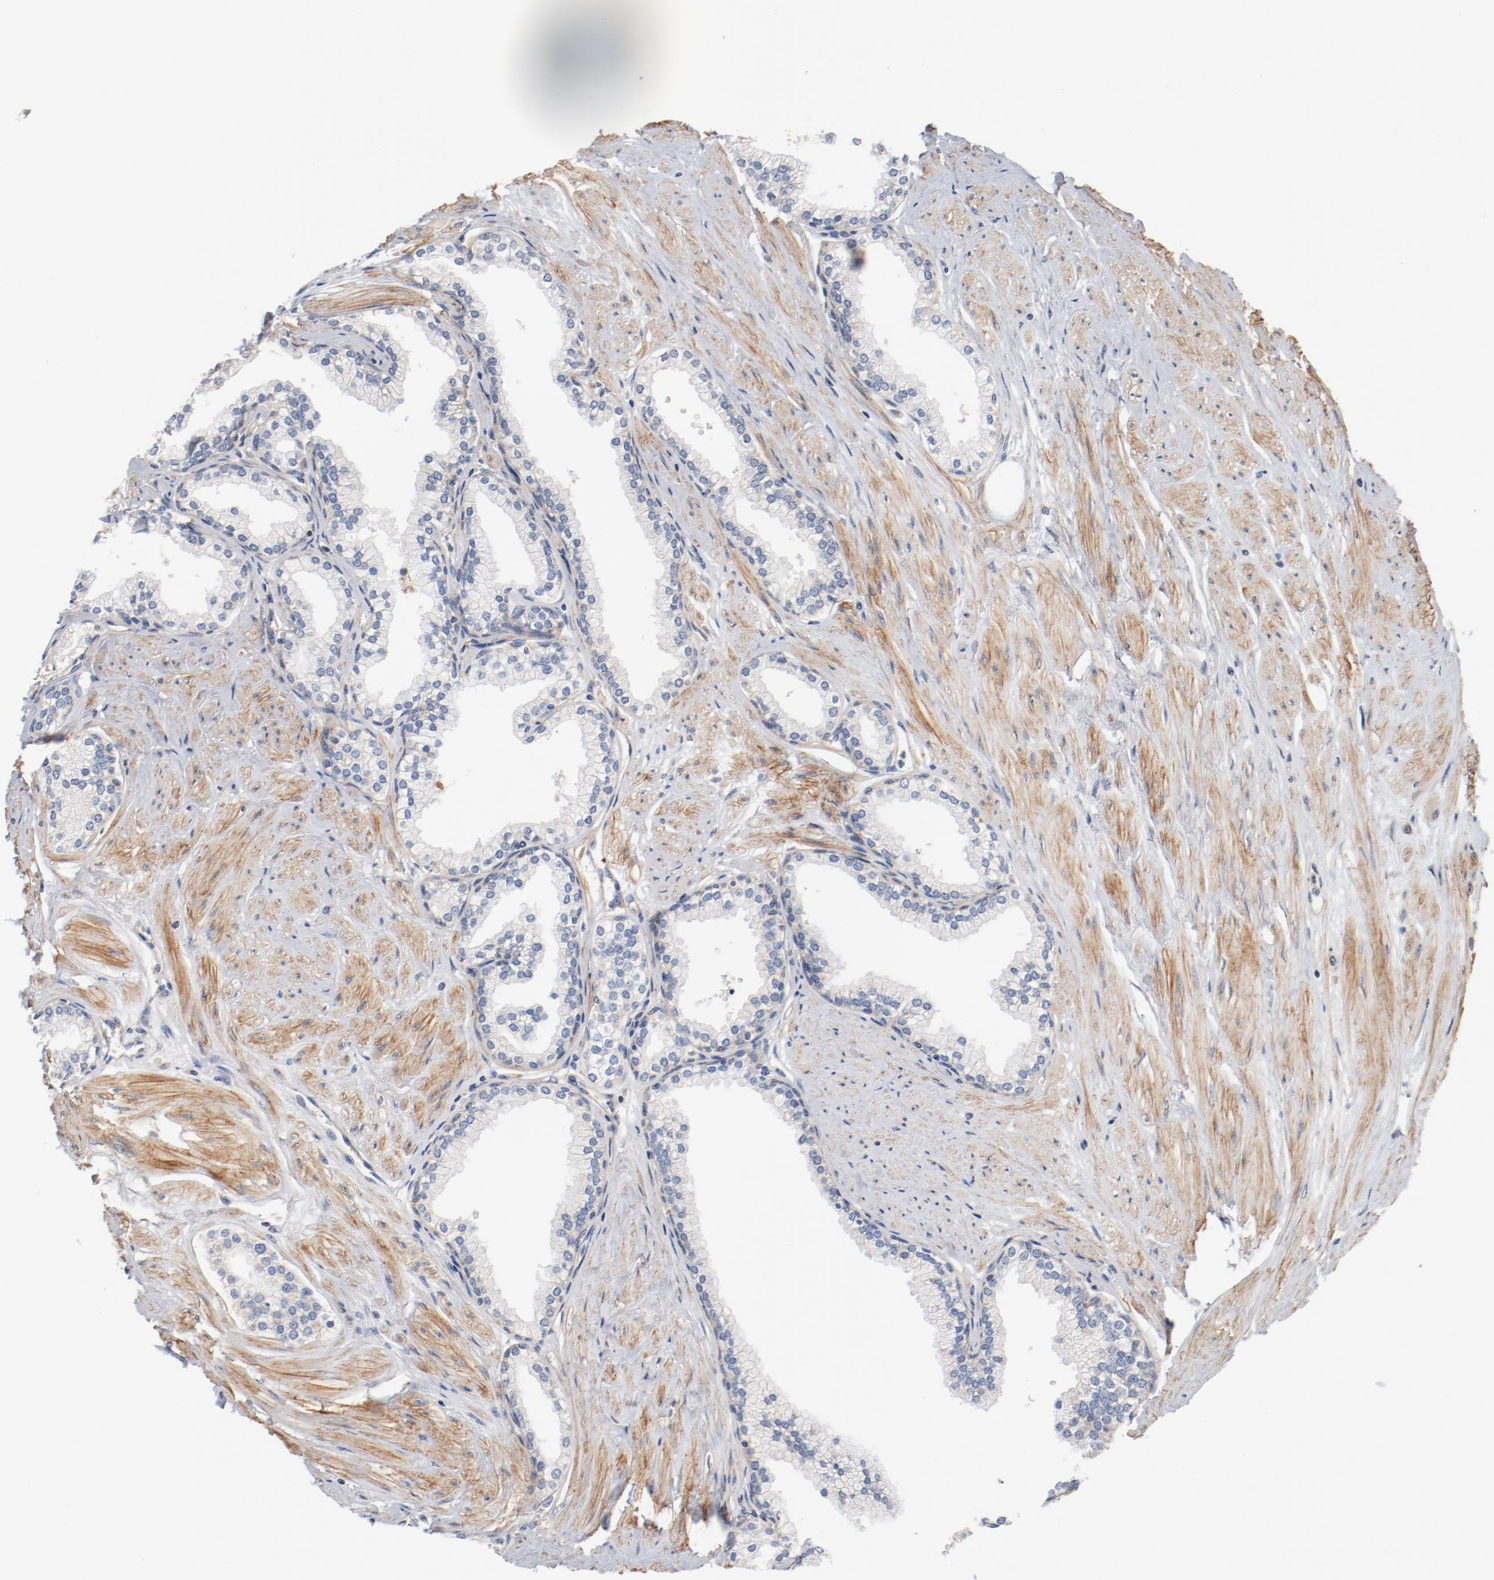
{"staining": {"intensity": "weak", "quantity": "25%-75%", "location": "cytoplasmic/membranous"}, "tissue": "prostate", "cell_type": "Glandular cells", "image_type": "normal", "snomed": [{"axis": "morphology", "description": "Normal tissue, NOS"}, {"axis": "topography", "description": "Prostate"}], "caption": "Immunohistochemistry of unremarkable human prostate reveals low levels of weak cytoplasmic/membranous staining in about 25%-75% of glandular cells. (DAB (3,3'-diaminobenzidine) = brown stain, brightfield microscopy at high magnification).", "gene": "ILK", "patient": {"sex": "male", "age": 64}}